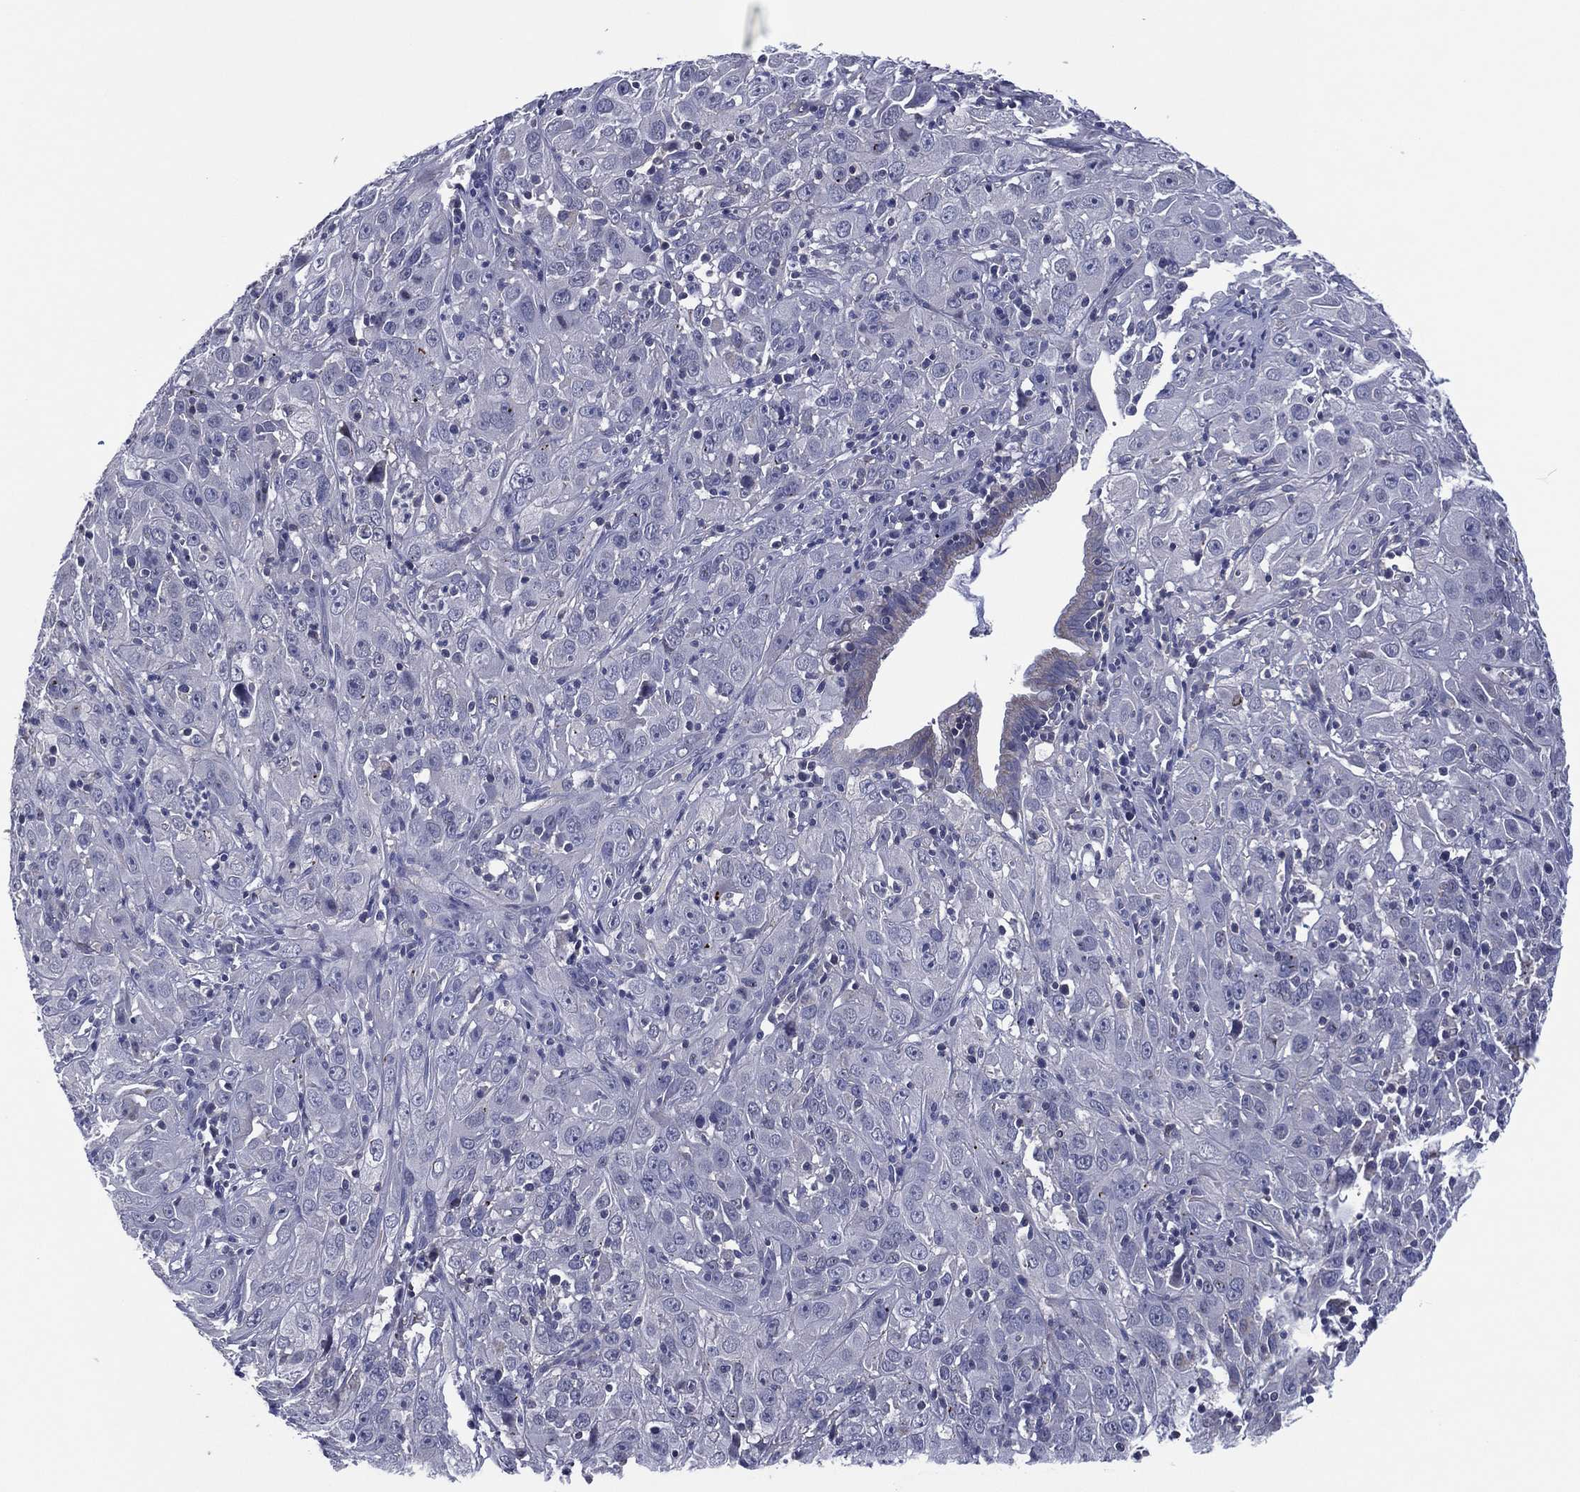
{"staining": {"intensity": "negative", "quantity": "none", "location": "none"}, "tissue": "cervical cancer", "cell_type": "Tumor cells", "image_type": "cancer", "snomed": [{"axis": "morphology", "description": "Squamous cell carcinoma, NOS"}, {"axis": "topography", "description": "Cervix"}], "caption": "This is an immunohistochemistry micrograph of cervical cancer. There is no positivity in tumor cells.", "gene": "TRIM31", "patient": {"sex": "female", "age": 32}}